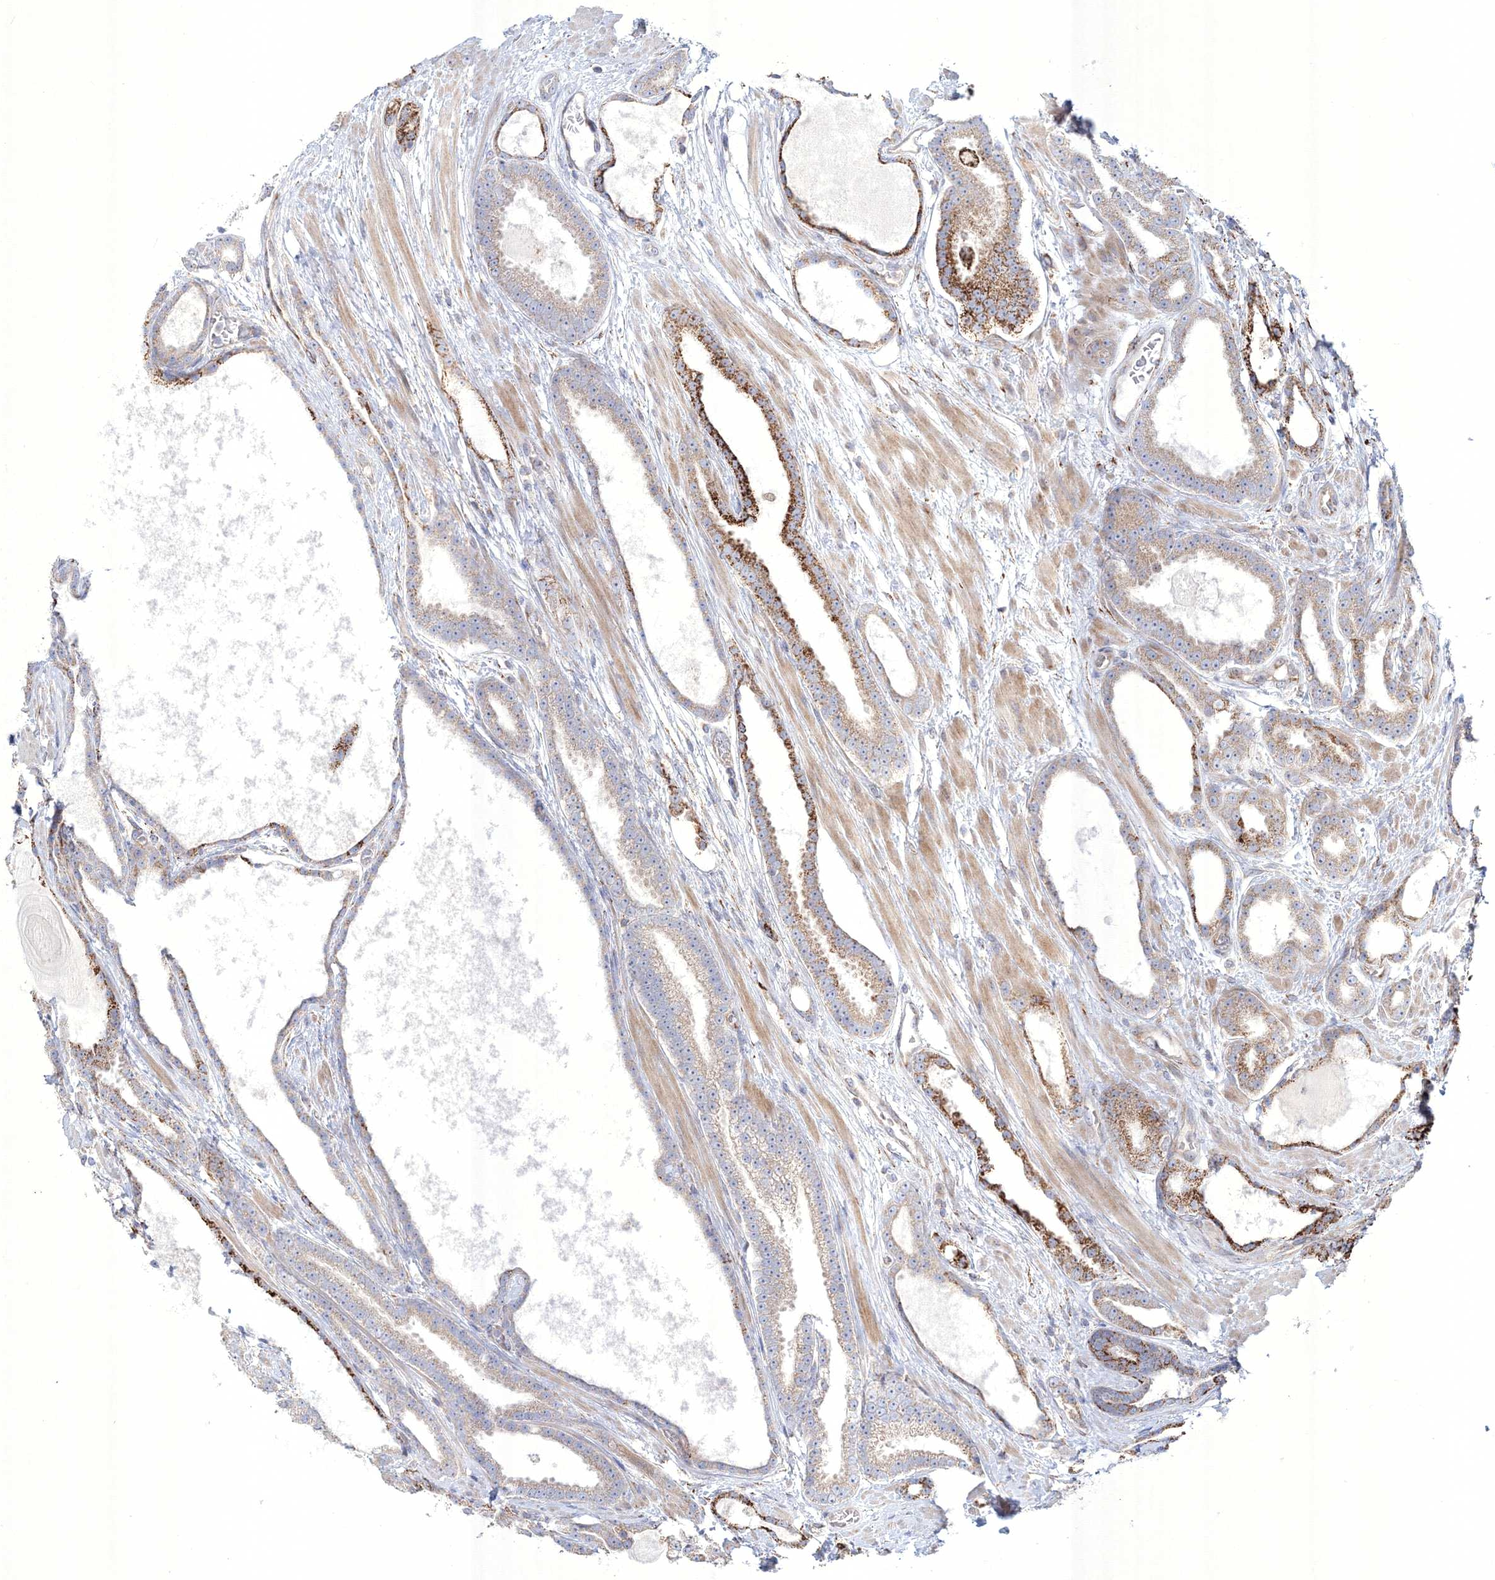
{"staining": {"intensity": "strong", "quantity": "<25%", "location": "cytoplasmic/membranous"}, "tissue": "prostate cancer", "cell_type": "Tumor cells", "image_type": "cancer", "snomed": [{"axis": "morphology", "description": "Adenocarcinoma, High grade"}, {"axis": "topography", "description": "Prostate"}], "caption": "Brown immunohistochemical staining in prostate cancer (adenocarcinoma (high-grade)) demonstrates strong cytoplasmic/membranous staining in approximately <25% of tumor cells.", "gene": "WDR49", "patient": {"sex": "male", "age": 60}}